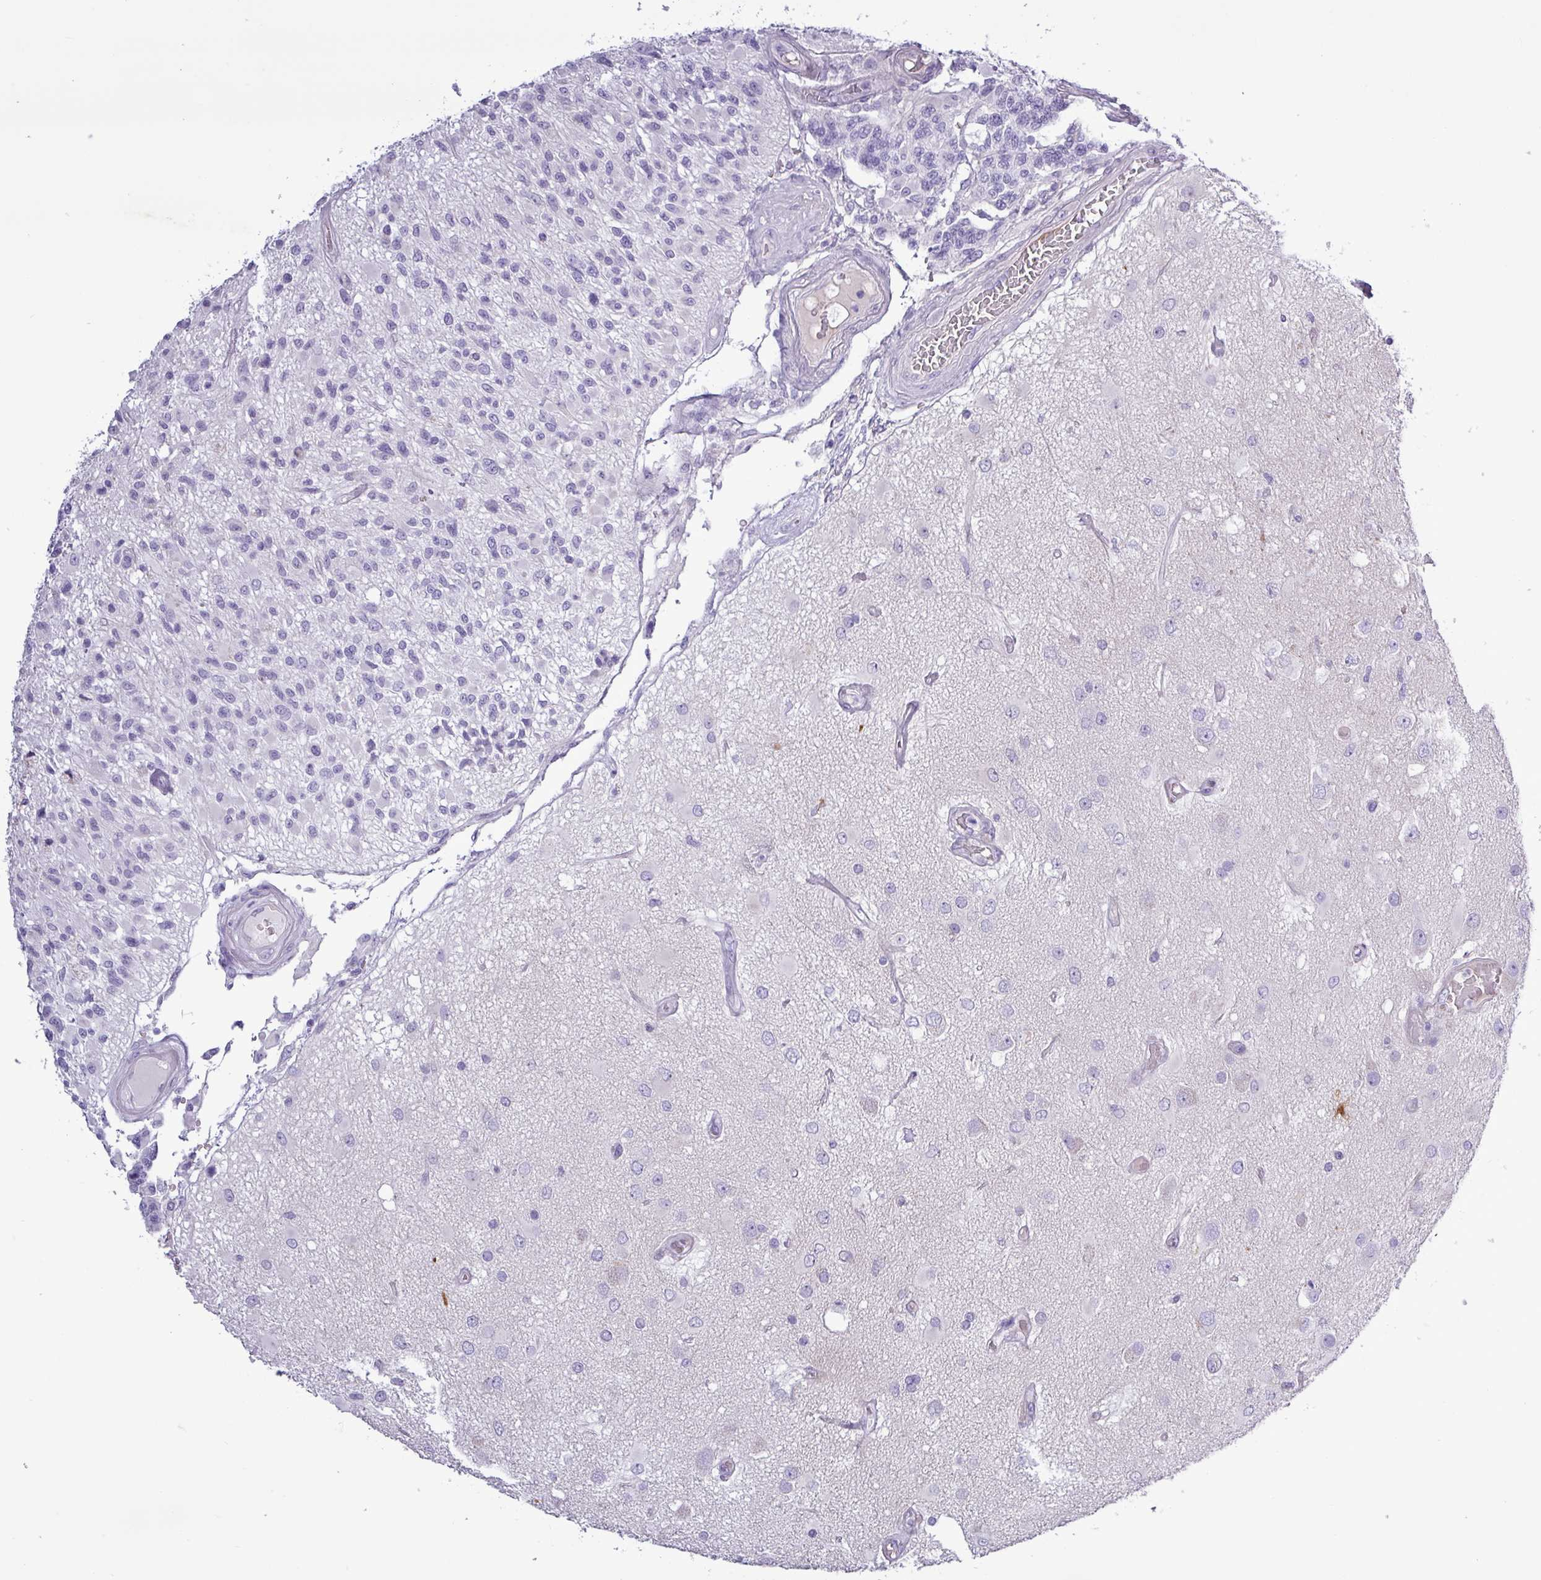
{"staining": {"intensity": "negative", "quantity": "none", "location": "none"}, "tissue": "glioma", "cell_type": "Tumor cells", "image_type": "cancer", "snomed": [{"axis": "morphology", "description": "Glioma, malignant, High grade"}, {"axis": "morphology", "description": "Glioblastoma, NOS"}, {"axis": "topography", "description": "Brain"}], "caption": "Tumor cells show no significant positivity in malignant glioma (high-grade). (DAB (3,3'-diaminobenzidine) IHC with hematoxylin counter stain).", "gene": "ALDH3A1", "patient": {"sex": "male", "age": 60}}